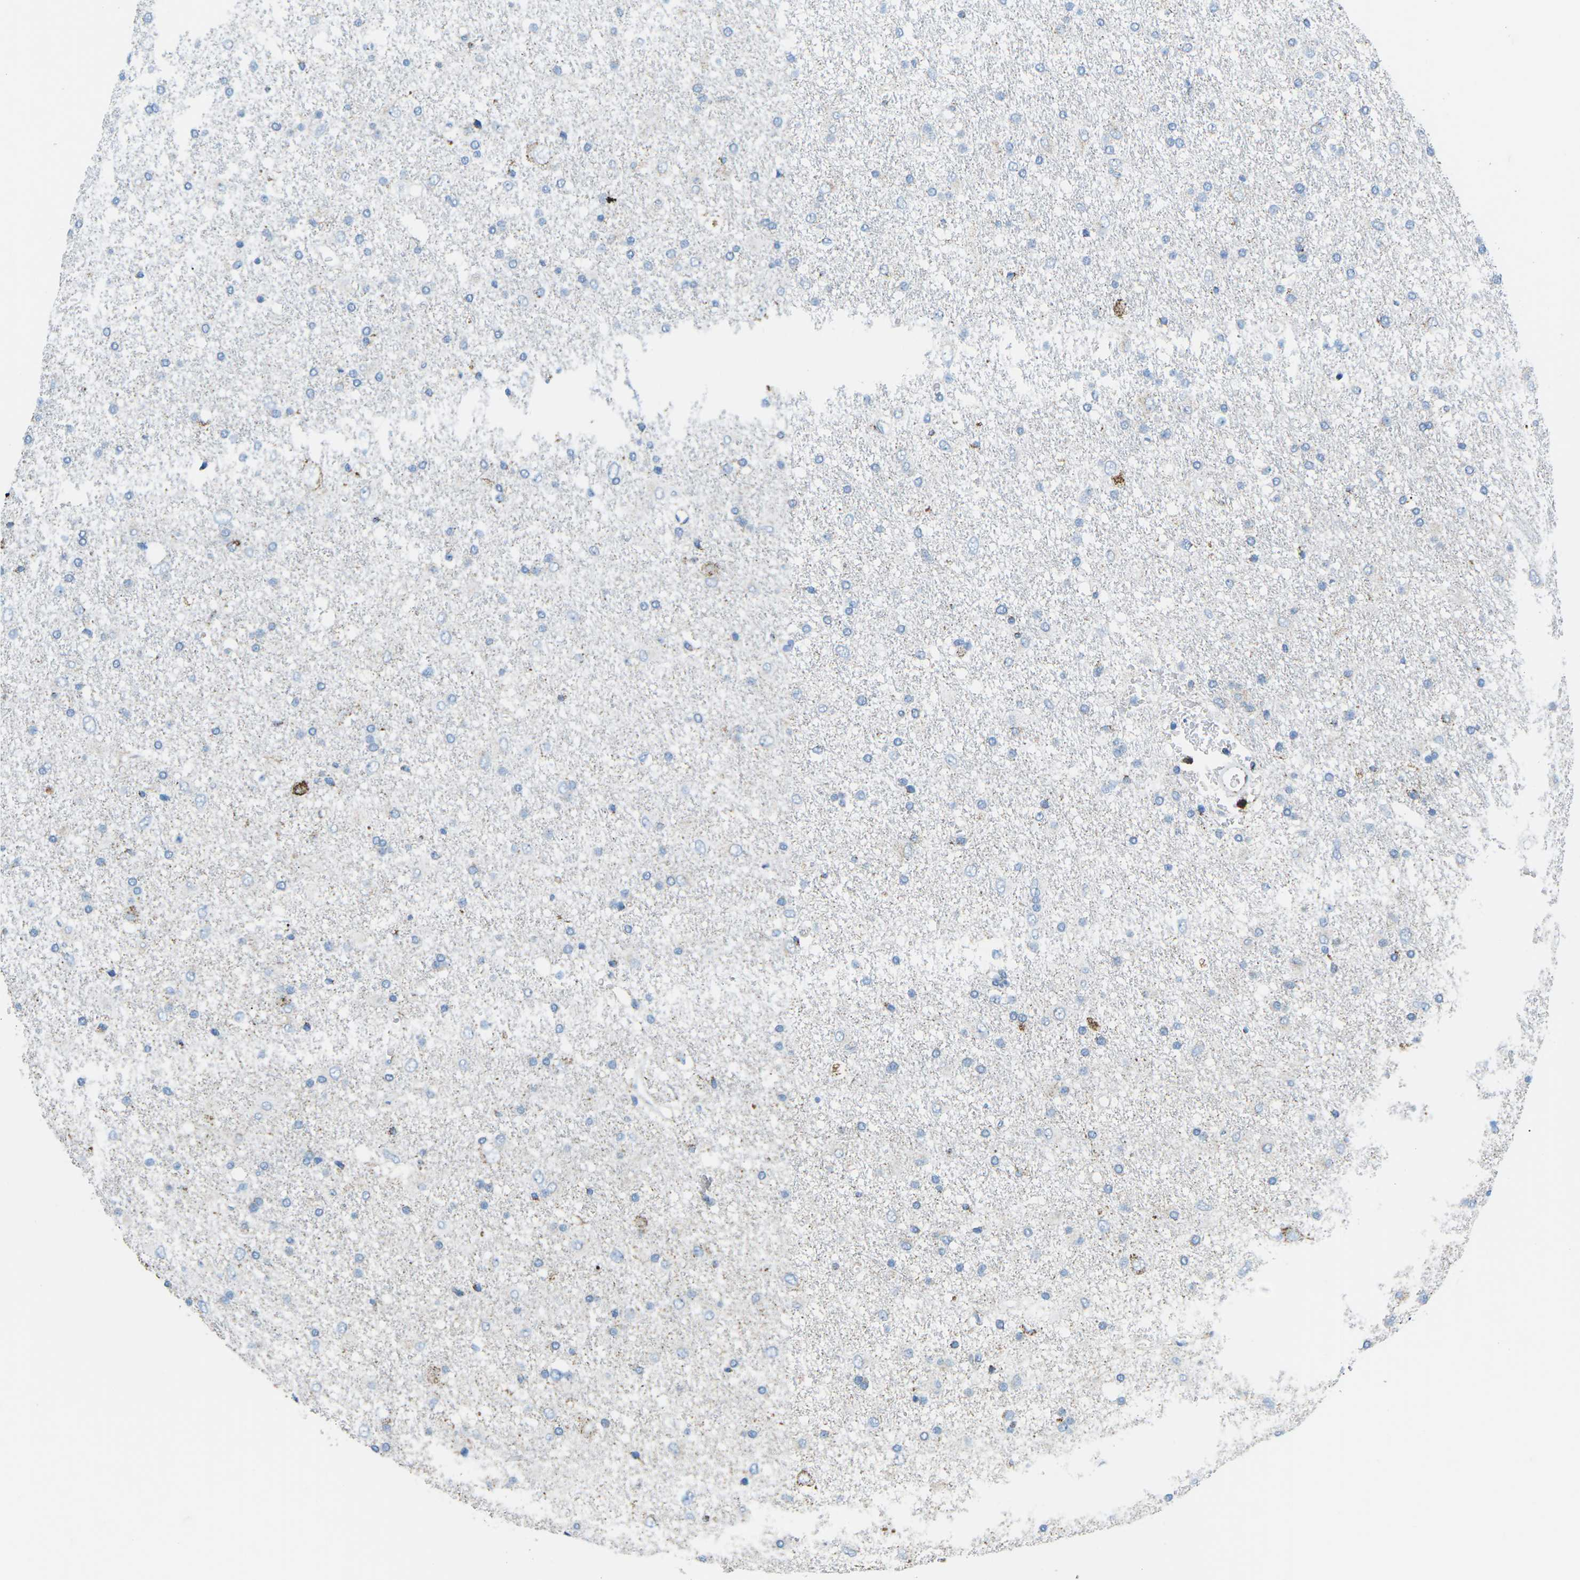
{"staining": {"intensity": "negative", "quantity": "none", "location": "none"}, "tissue": "glioma", "cell_type": "Tumor cells", "image_type": "cancer", "snomed": [{"axis": "morphology", "description": "Glioma, malignant, Low grade"}, {"axis": "topography", "description": "Brain"}], "caption": "There is no significant positivity in tumor cells of glioma.", "gene": "COX6C", "patient": {"sex": "male", "age": 77}}